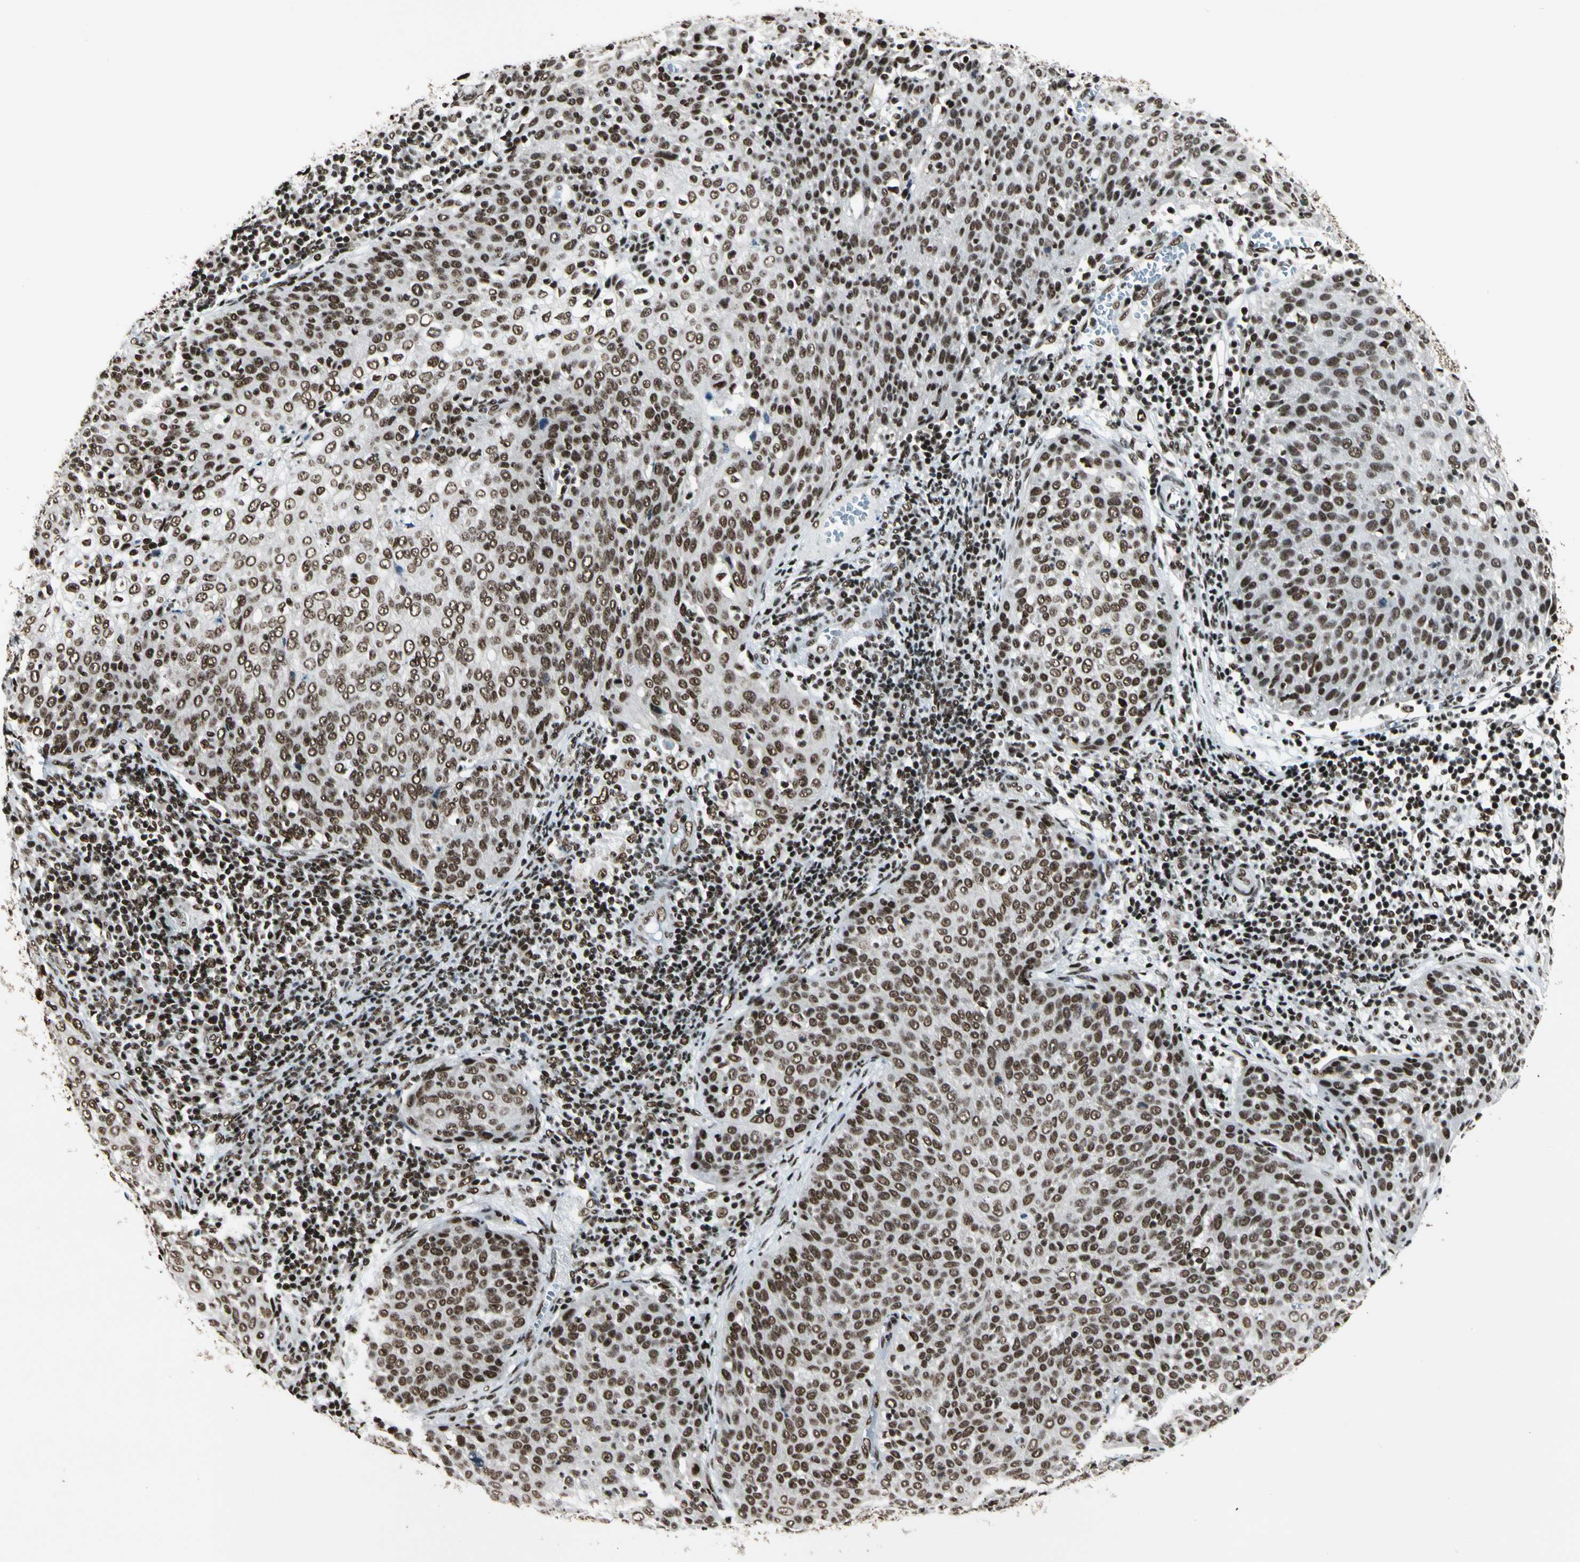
{"staining": {"intensity": "strong", "quantity": ">75%", "location": "nuclear"}, "tissue": "cervical cancer", "cell_type": "Tumor cells", "image_type": "cancer", "snomed": [{"axis": "morphology", "description": "Squamous cell carcinoma, NOS"}, {"axis": "topography", "description": "Cervix"}], "caption": "IHC of cervical squamous cell carcinoma displays high levels of strong nuclear staining in about >75% of tumor cells. (DAB IHC with brightfield microscopy, high magnification).", "gene": "CCAR1", "patient": {"sex": "female", "age": 38}}